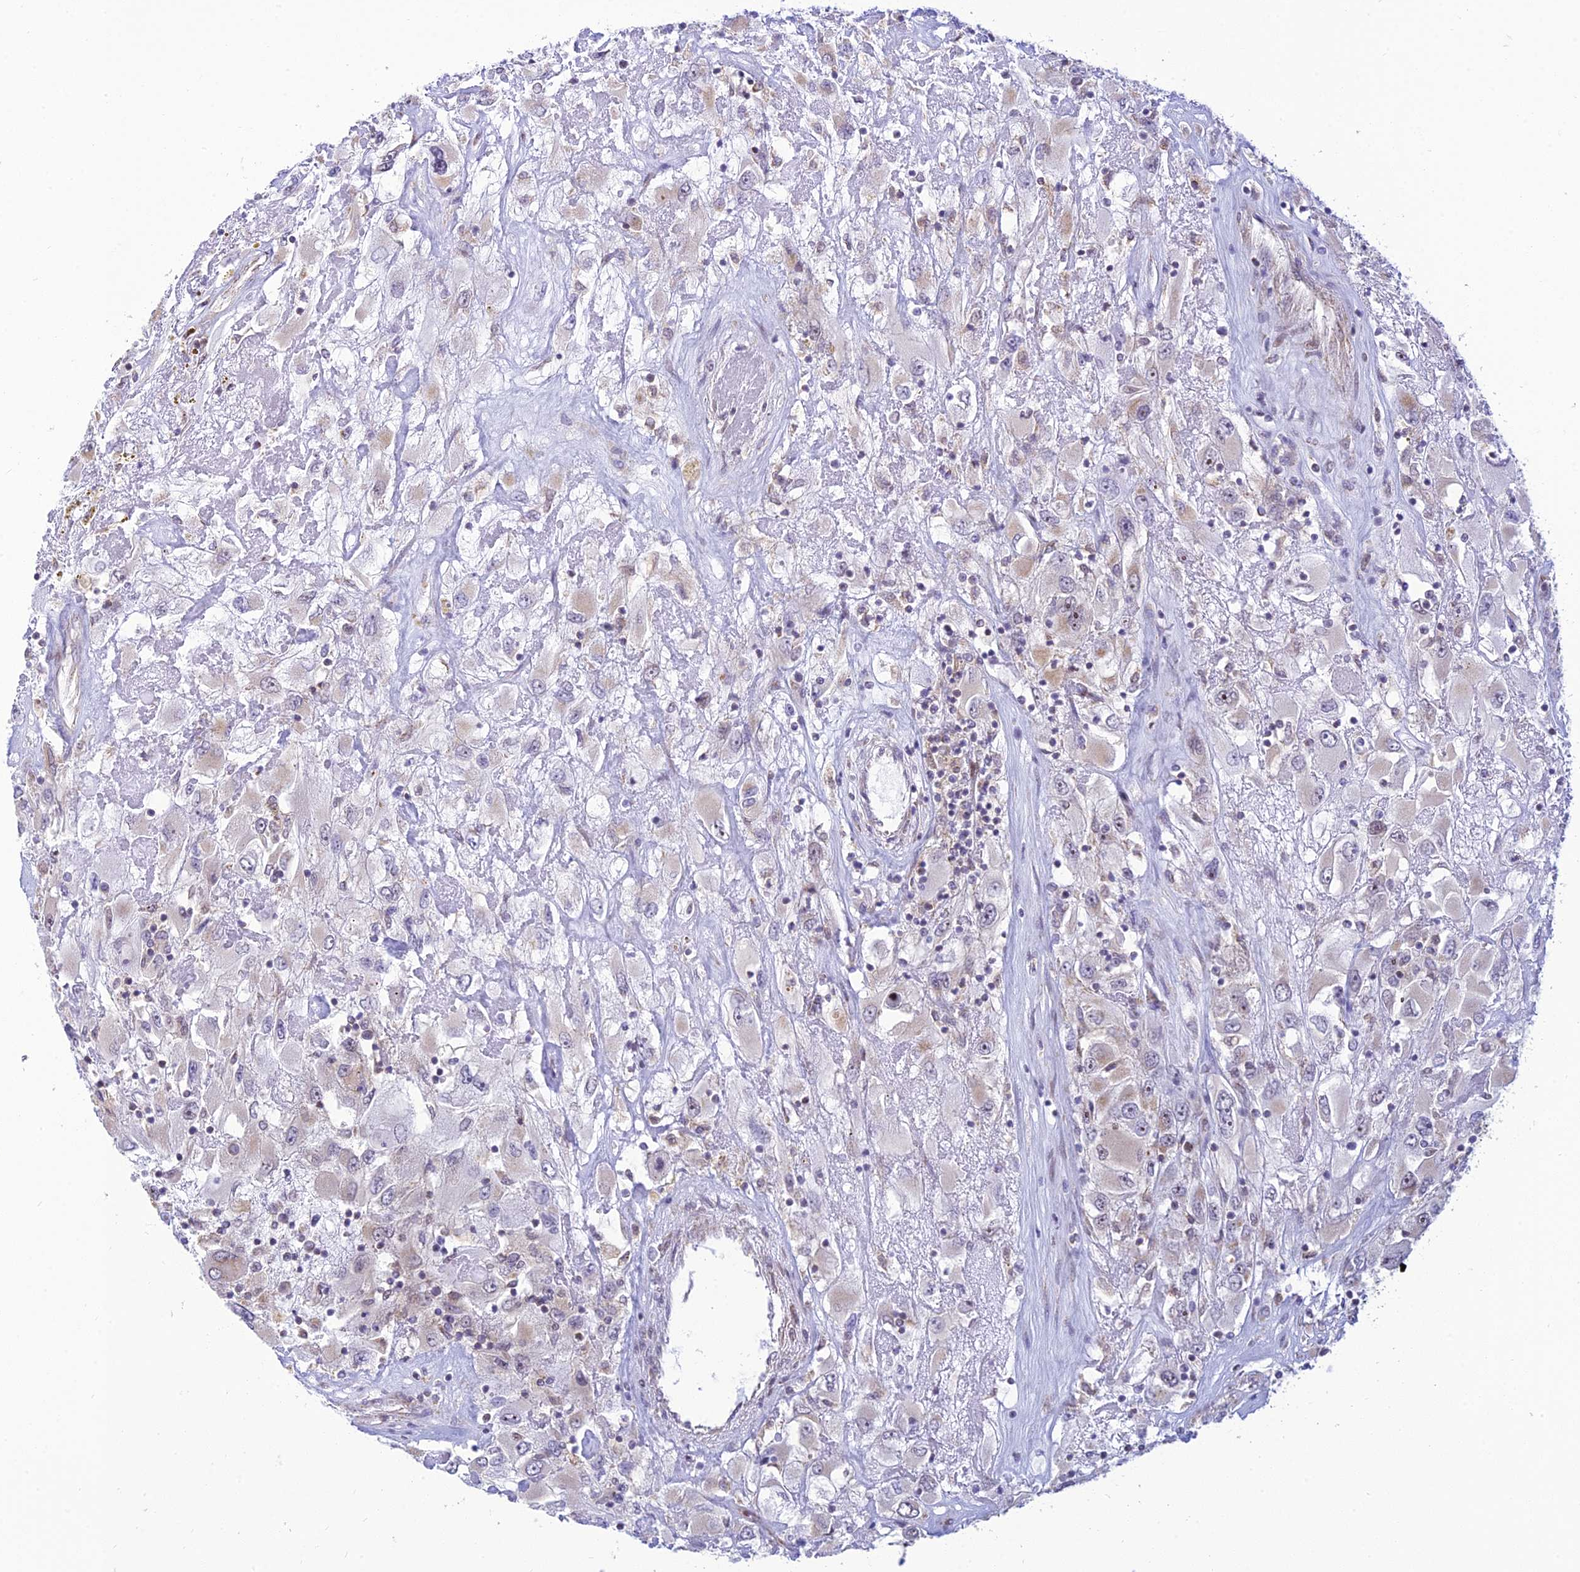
{"staining": {"intensity": "negative", "quantity": "none", "location": "none"}, "tissue": "renal cancer", "cell_type": "Tumor cells", "image_type": "cancer", "snomed": [{"axis": "morphology", "description": "Adenocarcinoma, NOS"}, {"axis": "topography", "description": "Kidney"}], "caption": "High magnification brightfield microscopy of renal adenocarcinoma stained with DAB (3,3'-diaminobenzidine) (brown) and counterstained with hematoxylin (blue): tumor cells show no significant staining.", "gene": "HOOK2", "patient": {"sex": "female", "age": 52}}